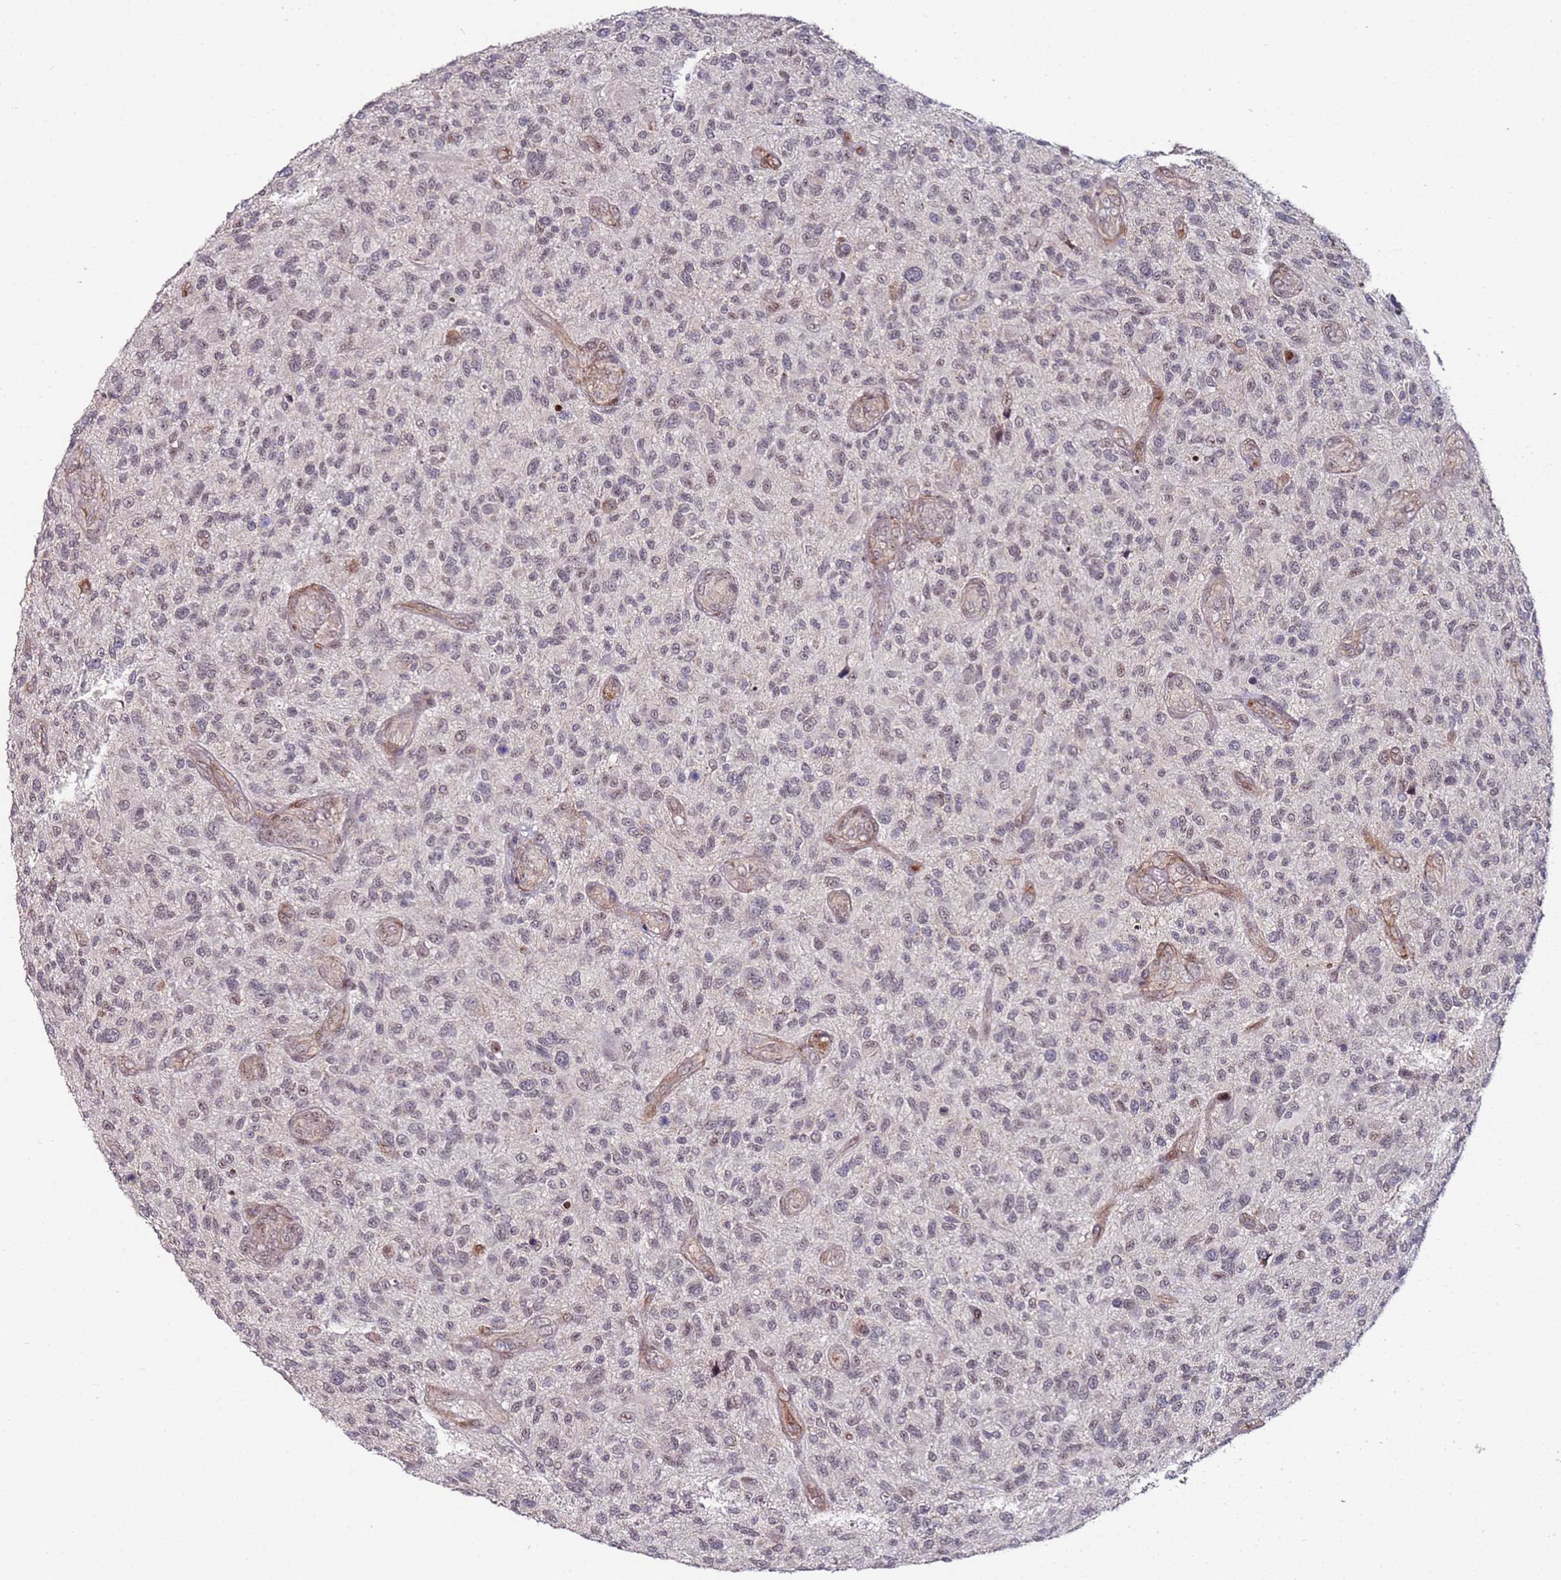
{"staining": {"intensity": "weak", "quantity": "<25%", "location": "nuclear"}, "tissue": "glioma", "cell_type": "Tumor cells", "image_type": "cancer", "snomed": [{"axis": "morphology", "description": "Glioma, malignant, High grade"}, {"axis": "topography", "description": "Brain"}], "caption": "High power microscopy photomicrograph of an immunohistochemistry photomicrograph of glioma, revealing no significant expression in tumor cells.", "gene": "DUSP28", "patient": {"sex": "male", "age": 47}}